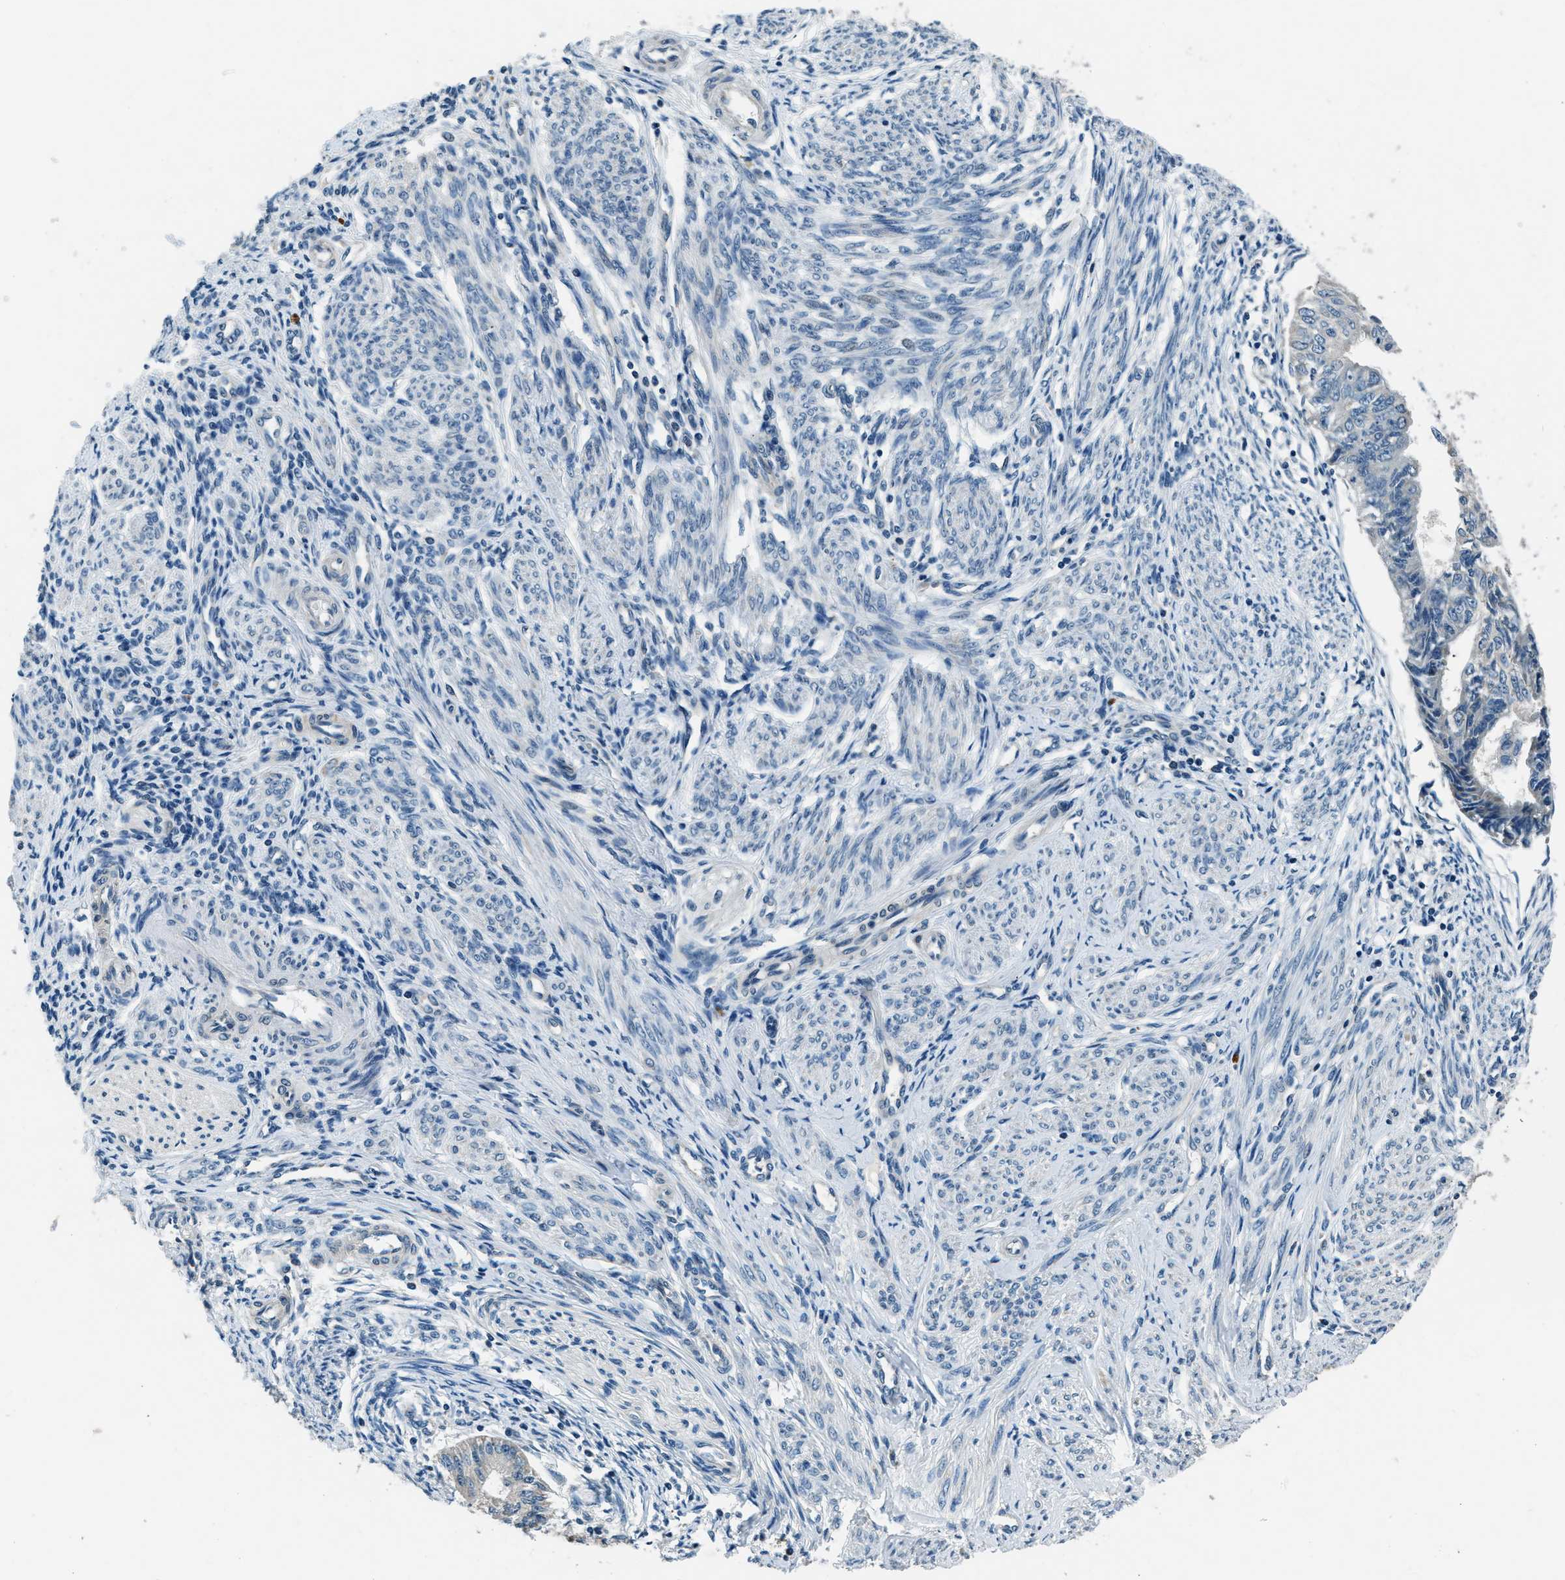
{"staining": {"intensity": "negative", "quantity": "none", "location": "none"}, "tissue": "endometrial cancer", "cell_type": "Tumor cells", "image_type": "cancer", "snomed": [{"axis": "morphology", "description": "Adenocarcinoma, NOS"}, {"axis": "topography", "description": "Endometrium"}], "caption": "There is no significant expression in tumor cells of endometrial adenocarcinoma.", "gene": "NME8", "patient": {"sex": "female", "age": 32}}